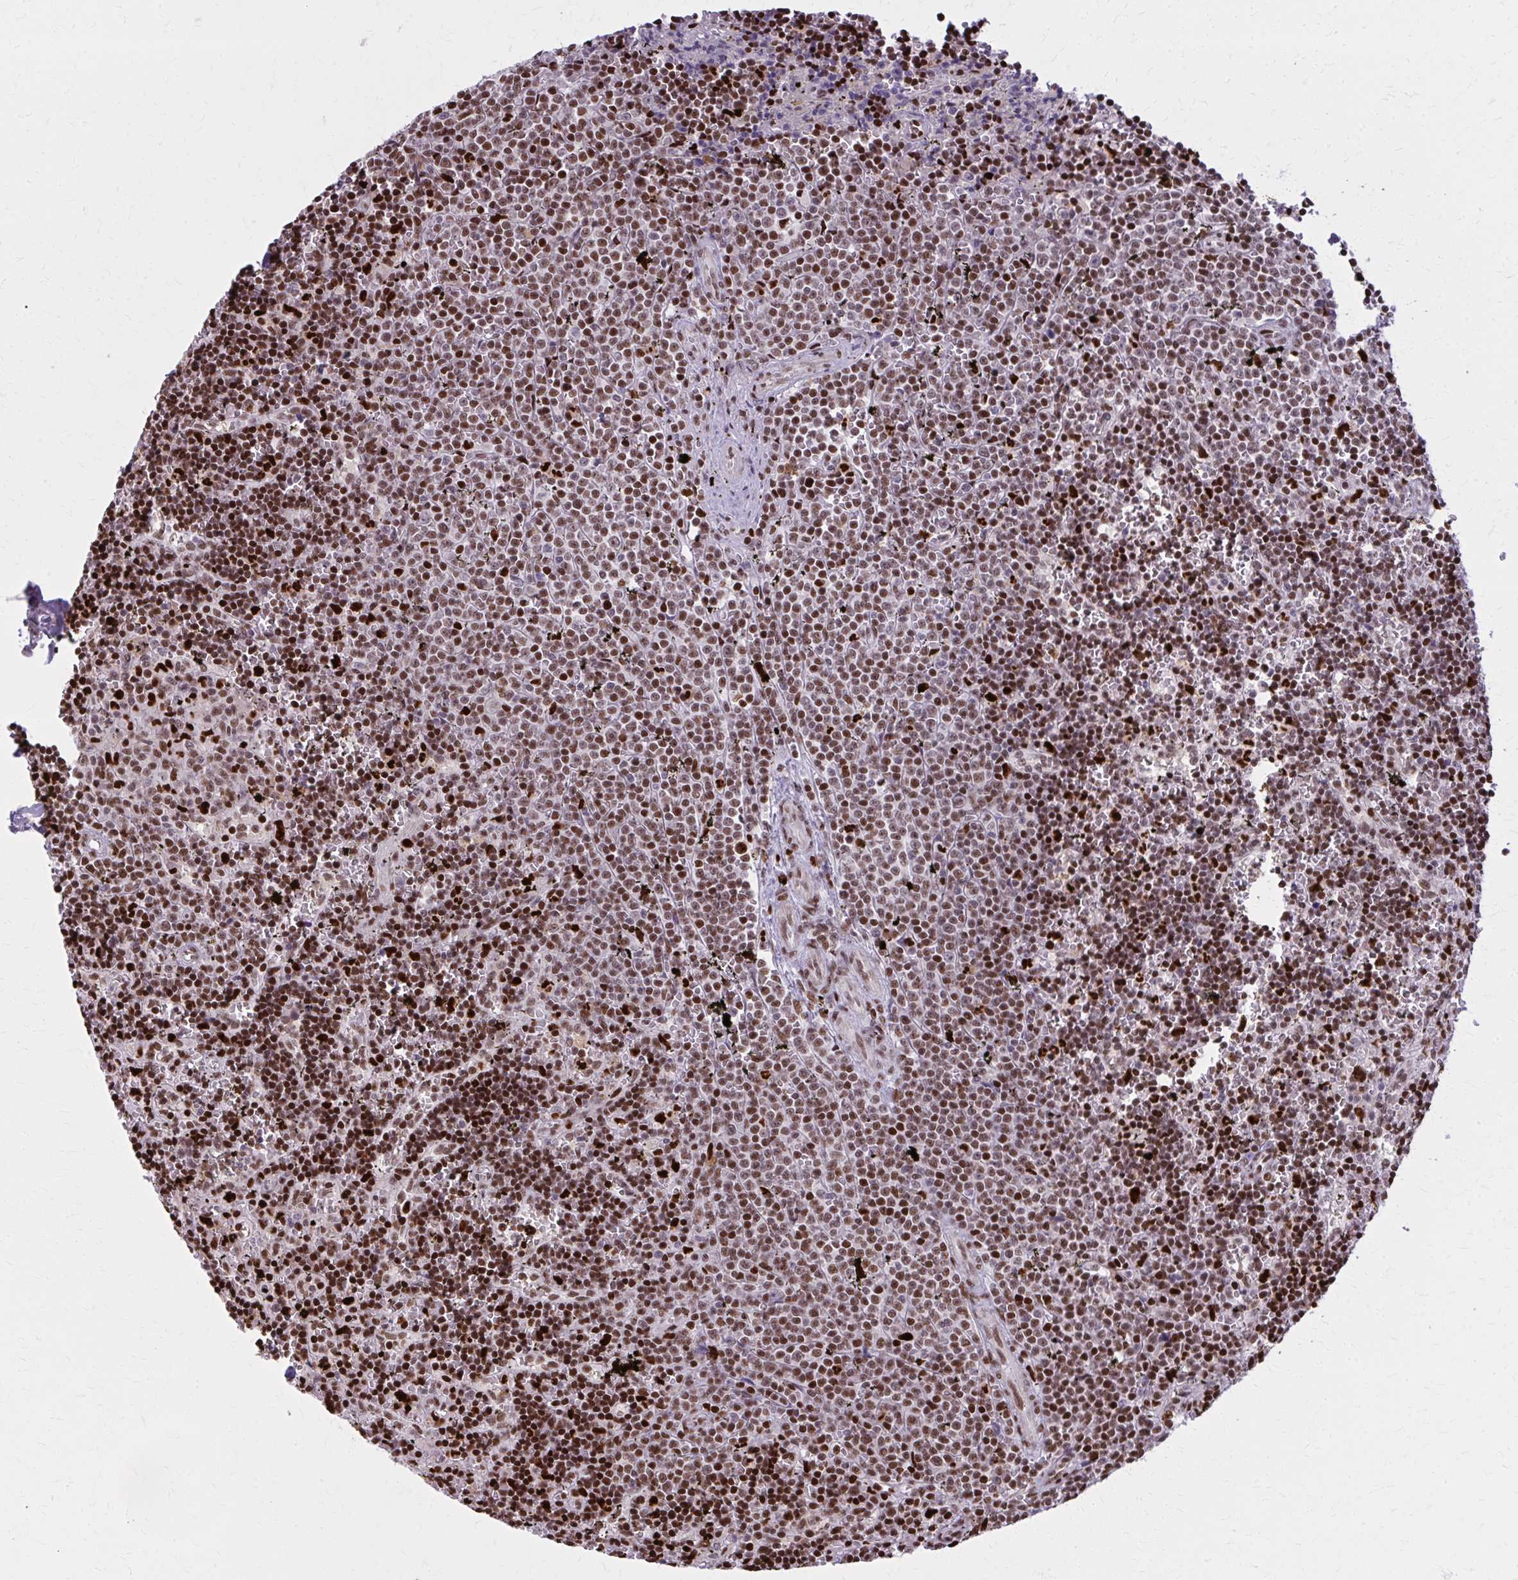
{"staining": {"intensity": "strong", "quantity": ">75%", "location": "nuclear"}, "tissue": "lymphoma", "cell_type": "Tumor cells", "image_type": "cancer", "snomed": [{"axis": "morphology", "description": "Malignant lymphoma, non-Hodgkin's type, Low grade"}, {"axis": "topography", "description": "Spleen"}], "caption": "Immunohistochemical staining of human lymphoma reveals high levels of strong nuclear positivity in about >75% of tumor cells.", "gene": "ZNF559", "patient": {"sex": "male", "age": 60}}